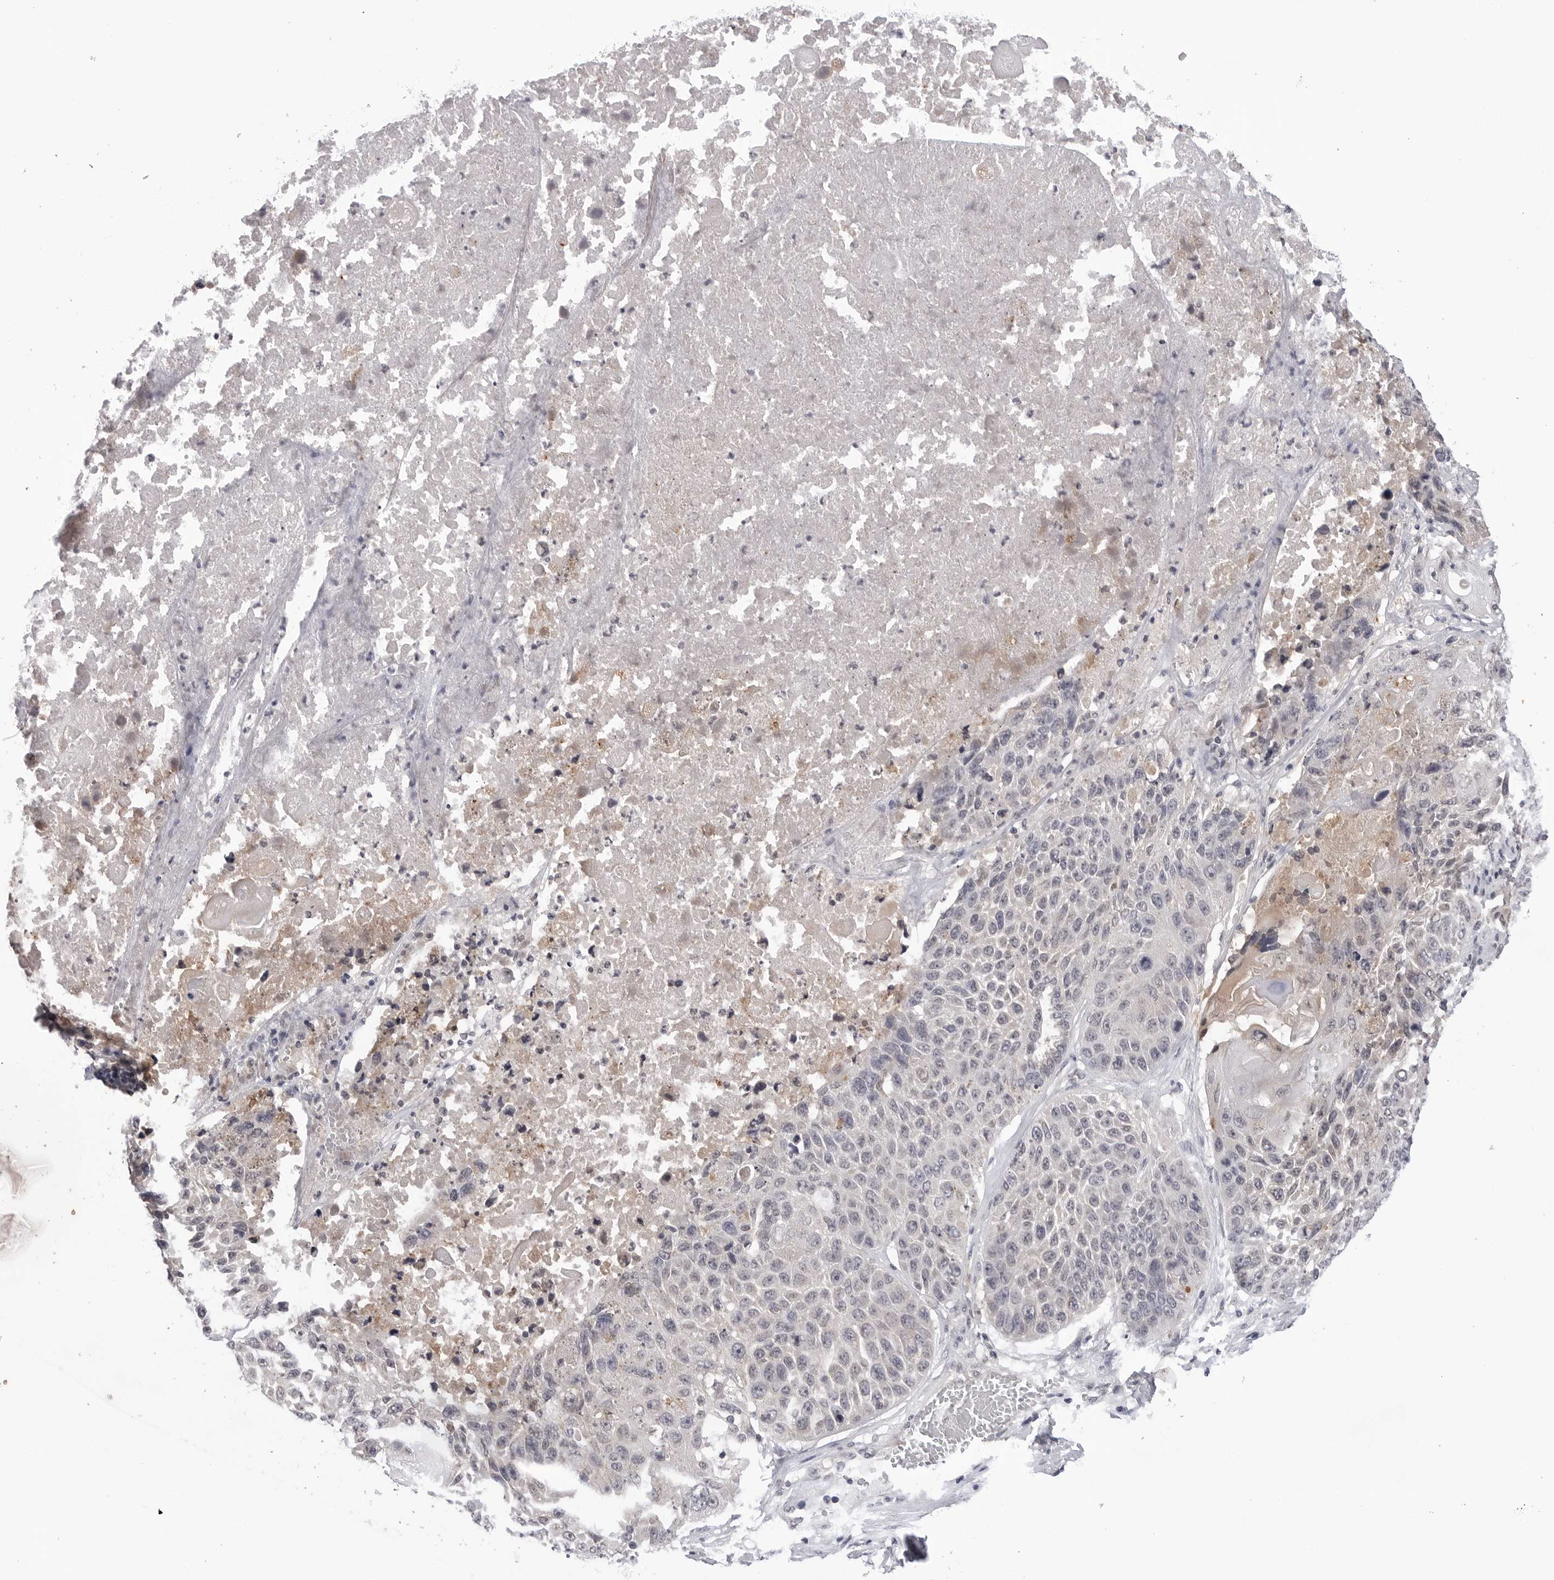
{"staining": {"intensity": "negative", "quantity": "none", "location": "none"}, "tissue": "lung cancer", "cell_type": "Tumor cells", "image_type": "cancer", "snomed": [{"axis": "morphology", "description": "Squamous cell carcinoma, NOS"}, {"axis": "topography", "description": "Lung"}], "caption": "The IHC histopathology image has no significant staining in tumor cells of lung cancer (squamous cell carcinoma) tissue. The staining was performed using DAB to visualize the protein expression in brown, while the nuclei were stained in blue with hematoxylin (Magnification: 20x).", "gene": "CDK20", "patient": {"sex": "male", "age": 61}}